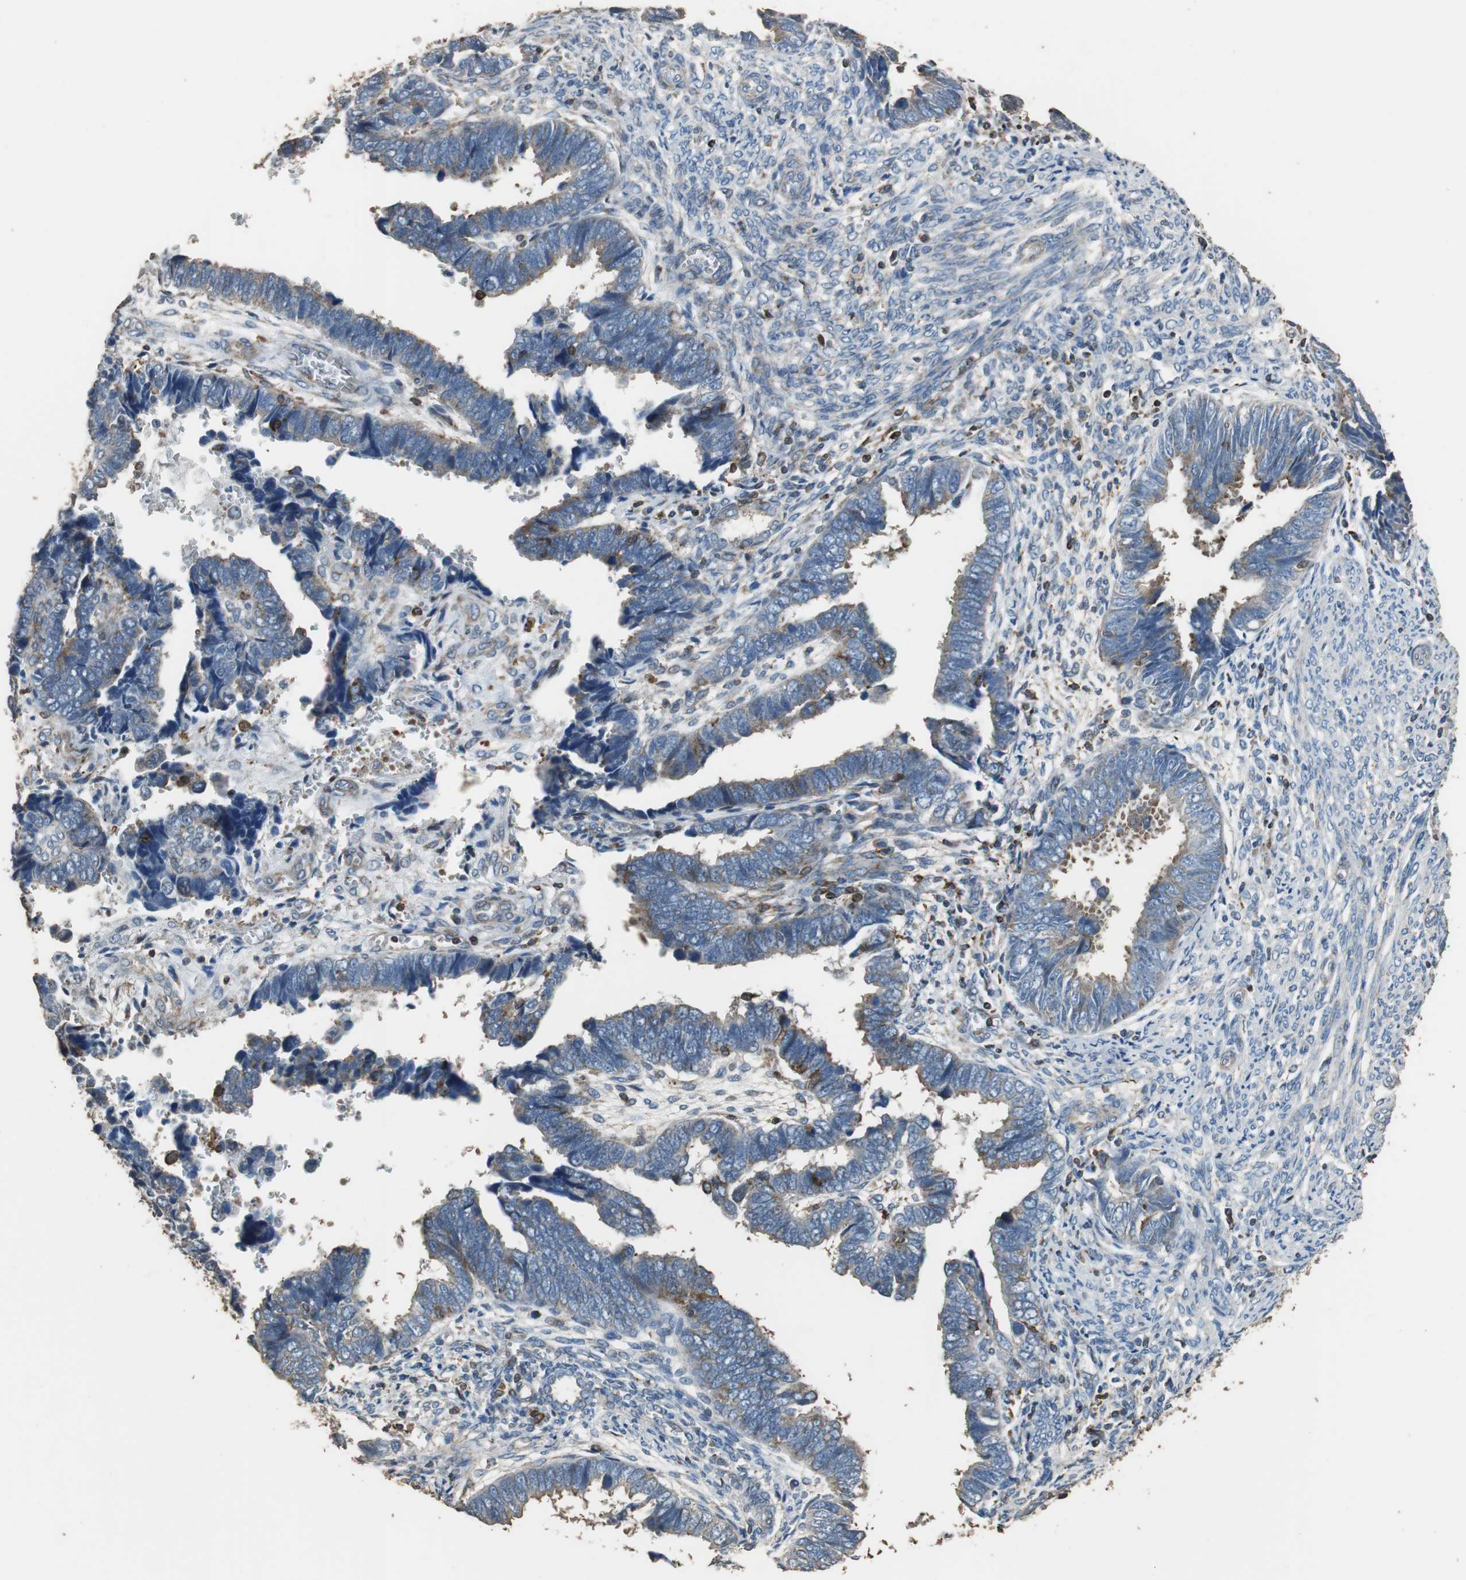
{"staining": {"intensity": "weak", "quantity": "25%-75%", "location": "cytoplasmic/membranous"}, "tissue": "endometrial cancer", "cell_type": "Tumor cells", "image_type": "cancer", "snomed": [{"axis": "morphology", "description": "Adenocarcinoma, NOS"}, {"axis": "topography", "description": "Endometrium"}], "caption": "Weak cytoplasmic/membranous expression for a protein is present in approximately 25%-75% of tumor cells of adenocarcinoma (endometrial) using immunohistochemistry (IHC).", "gene": "PRKRA", "patient": {"sex": "female", "age": 75}}